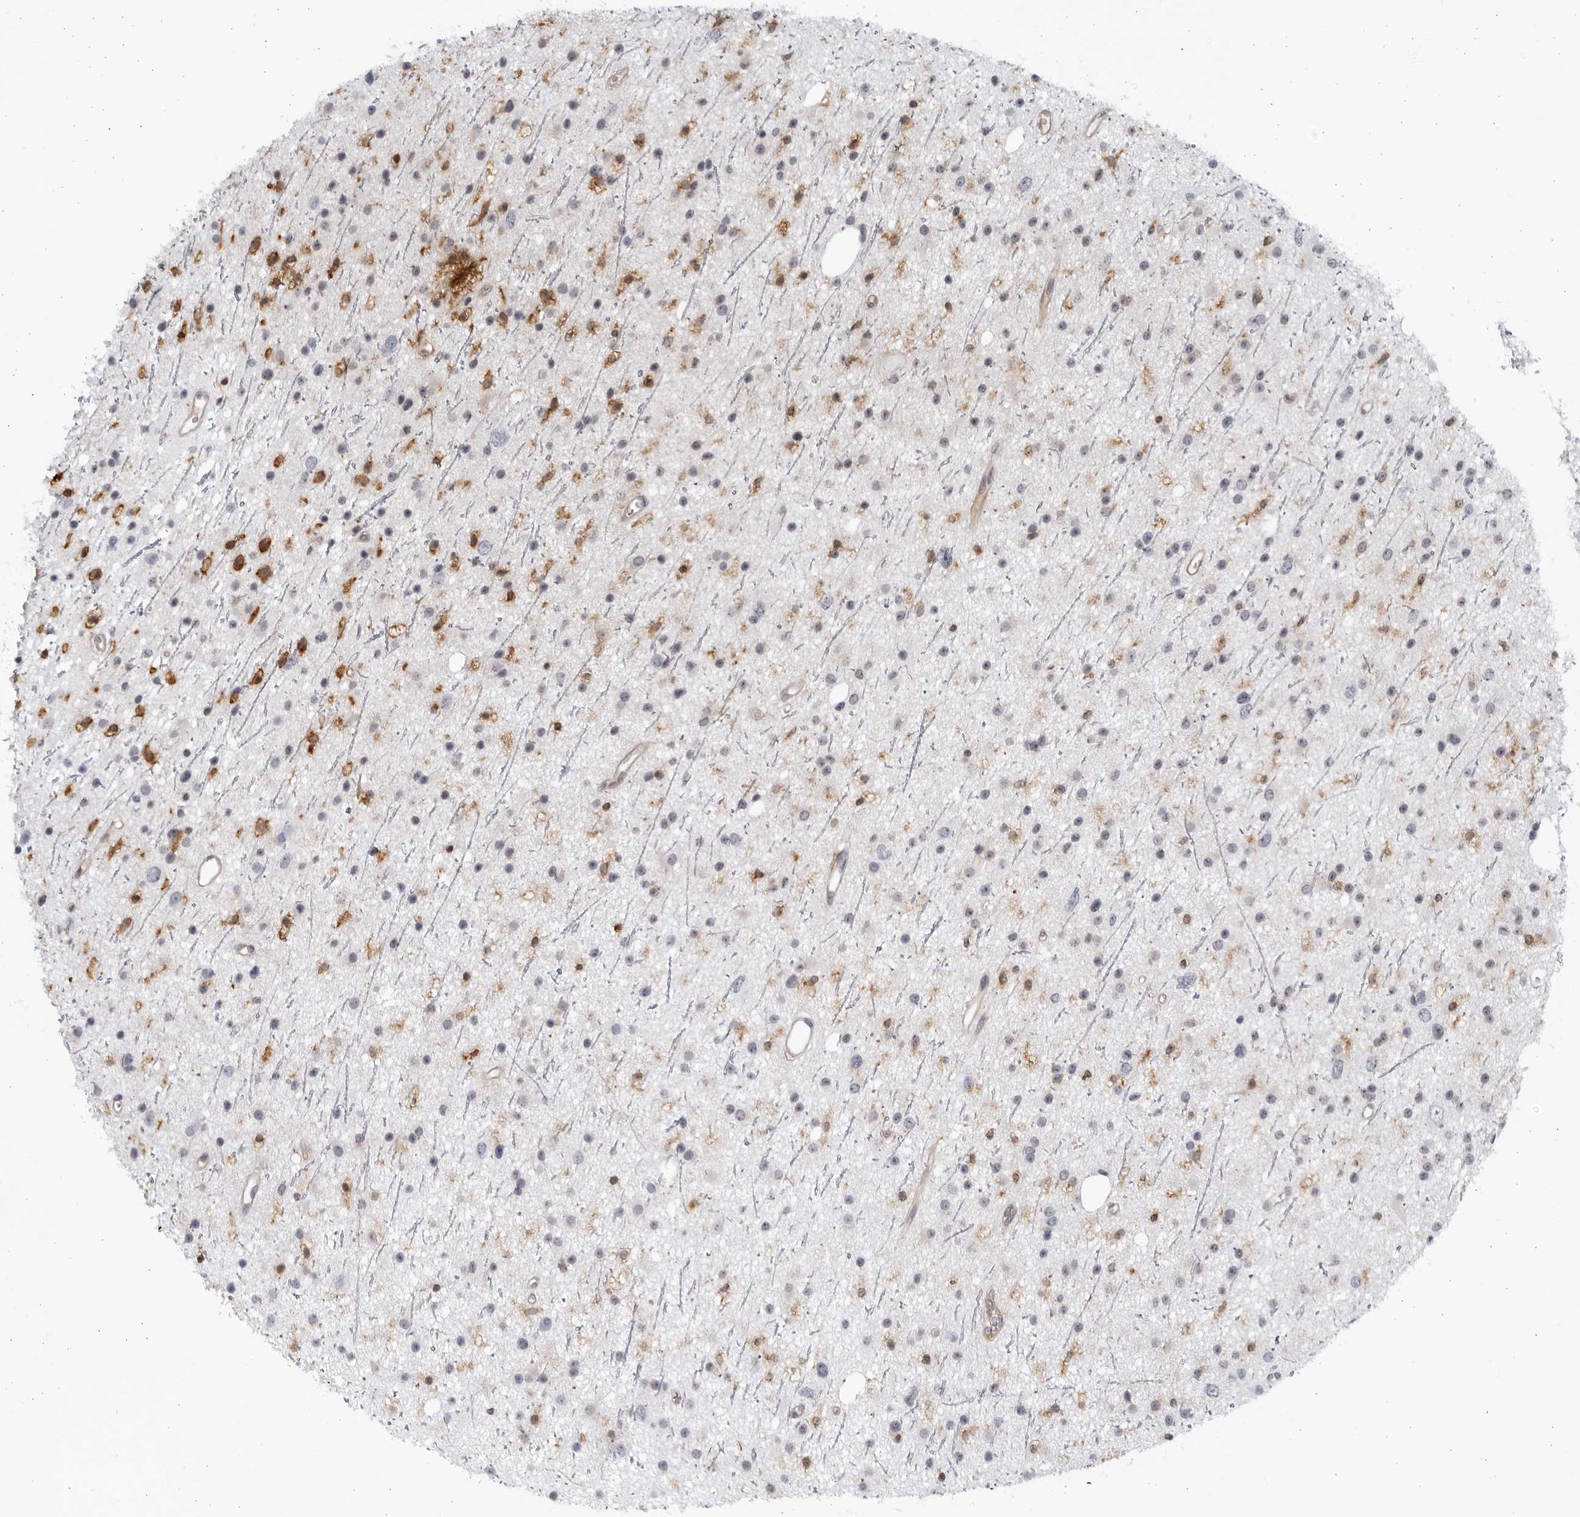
{"staining": {"intensity": "negative", "quantity": "none", "location": "none"}, "tissue": "glioma", "cell_type": "Tumor cells", "image_type": "cancer", "snomed": [{"axis": "morphology", "description": "Glioma, malignant, Low grade"}, {"axis": "topography", "description": "Cerebral cortex"}], "caption": "IHC micrograph of malignant glioma (low-grade) stained for a protein (brown), which reveals no expression in tumor cells. Brightfield microscopy of IHC stained with DAB (3,3'-diaminobenzidine) (brown) and hematoxylin (blue), captured at high magnification.", "gene": "BMP2K", "patient": {"sex": "female", "age": 39}}